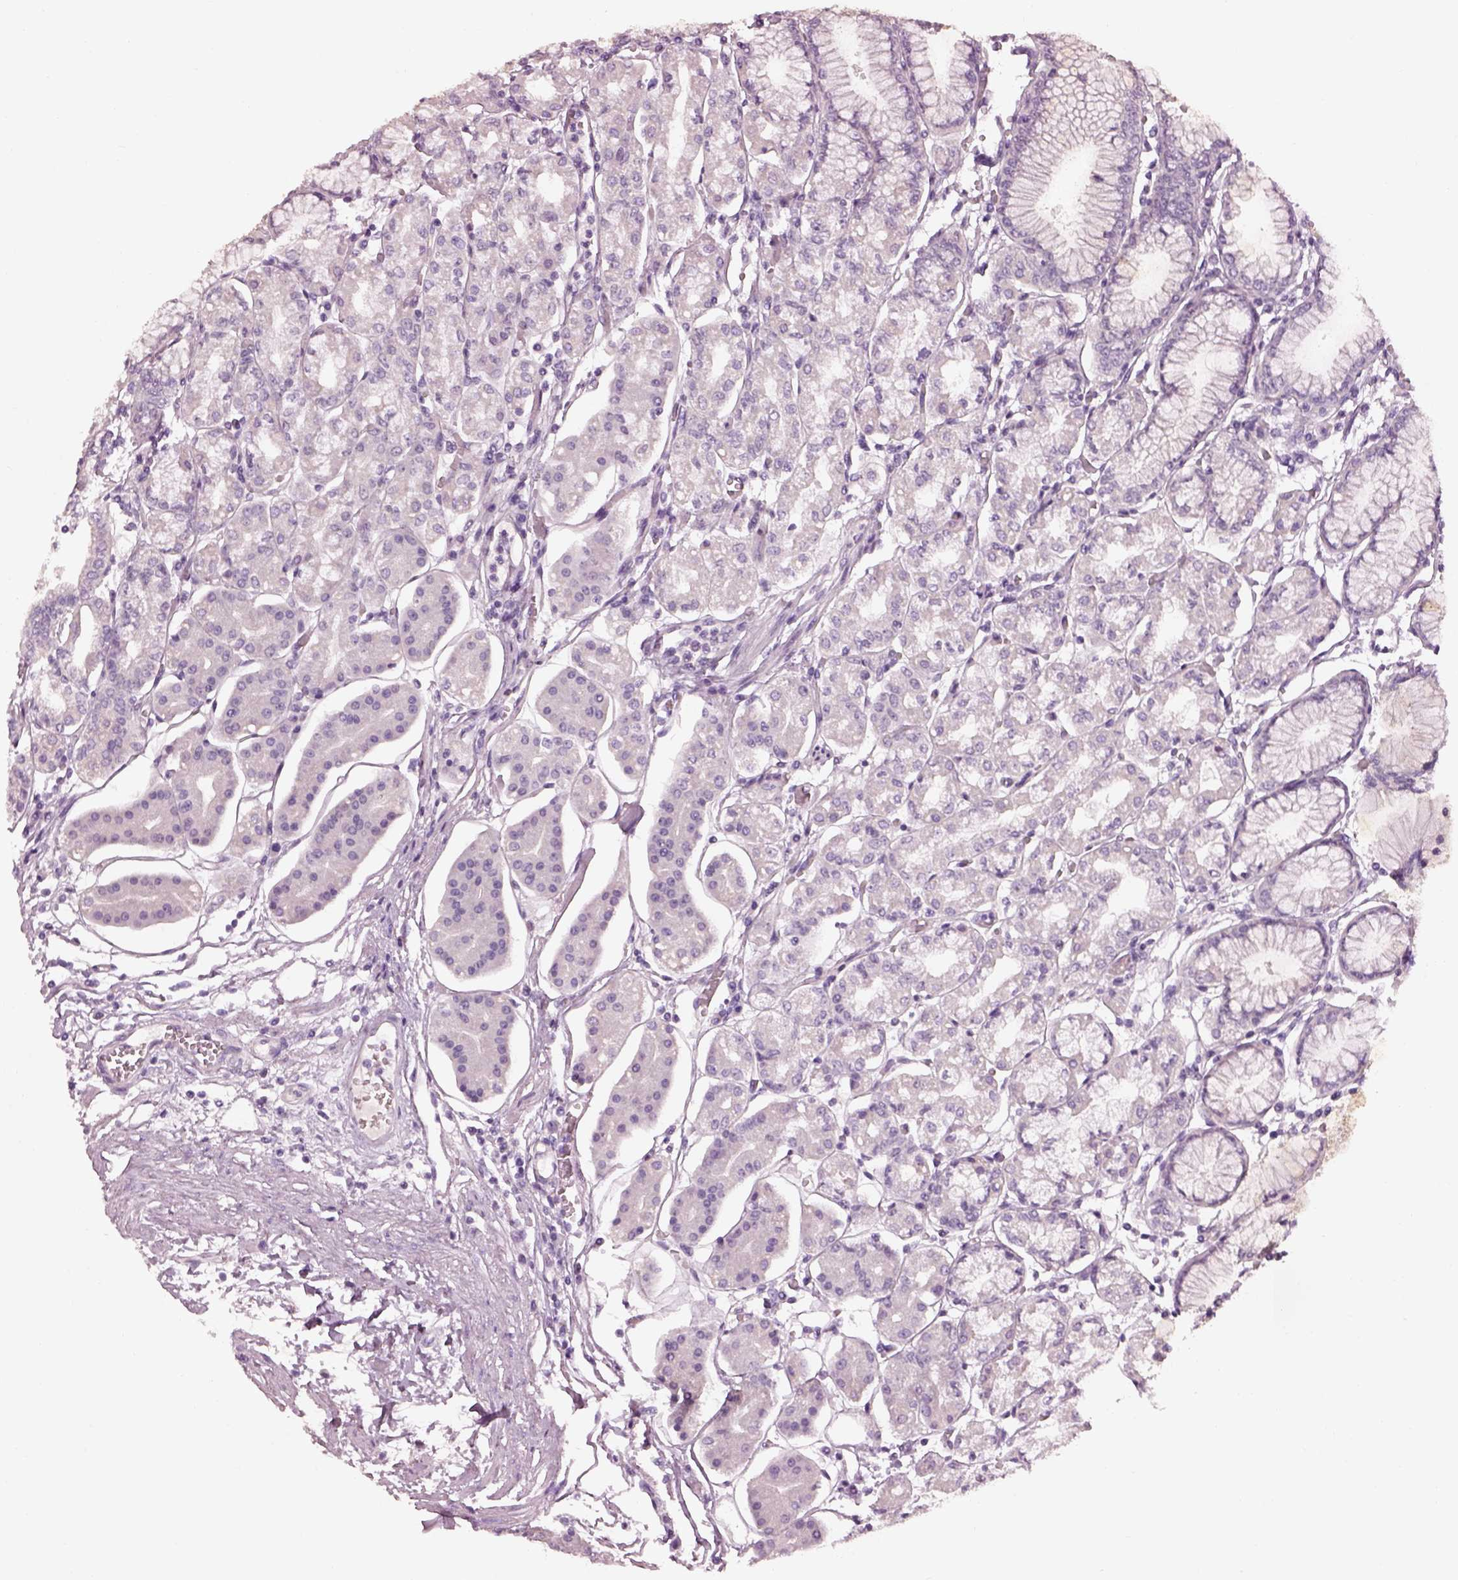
{"staining": {"intensity": "negative", "quantity": "none", "location": "none"}, "tissue": "stomach", "cell_type": "Glandular cells", "image_type": "normal", "snomed": [{"axis": "morphology", "description": "Normal tissue, NOS"}, {"axis": "topography", "description": "Skeletal muscle"}, {"axis": "topography", "description": "Stomach"}], "caption": "DAB immunohistochemical staining of normal stomach demonstrates no significant positivity in glandular cells. (Brightfield microscopy of DAB immunohistochemistry at high magnification).", "gene": "CACNG4", "patient": {"sex": "female", "age": 57}}